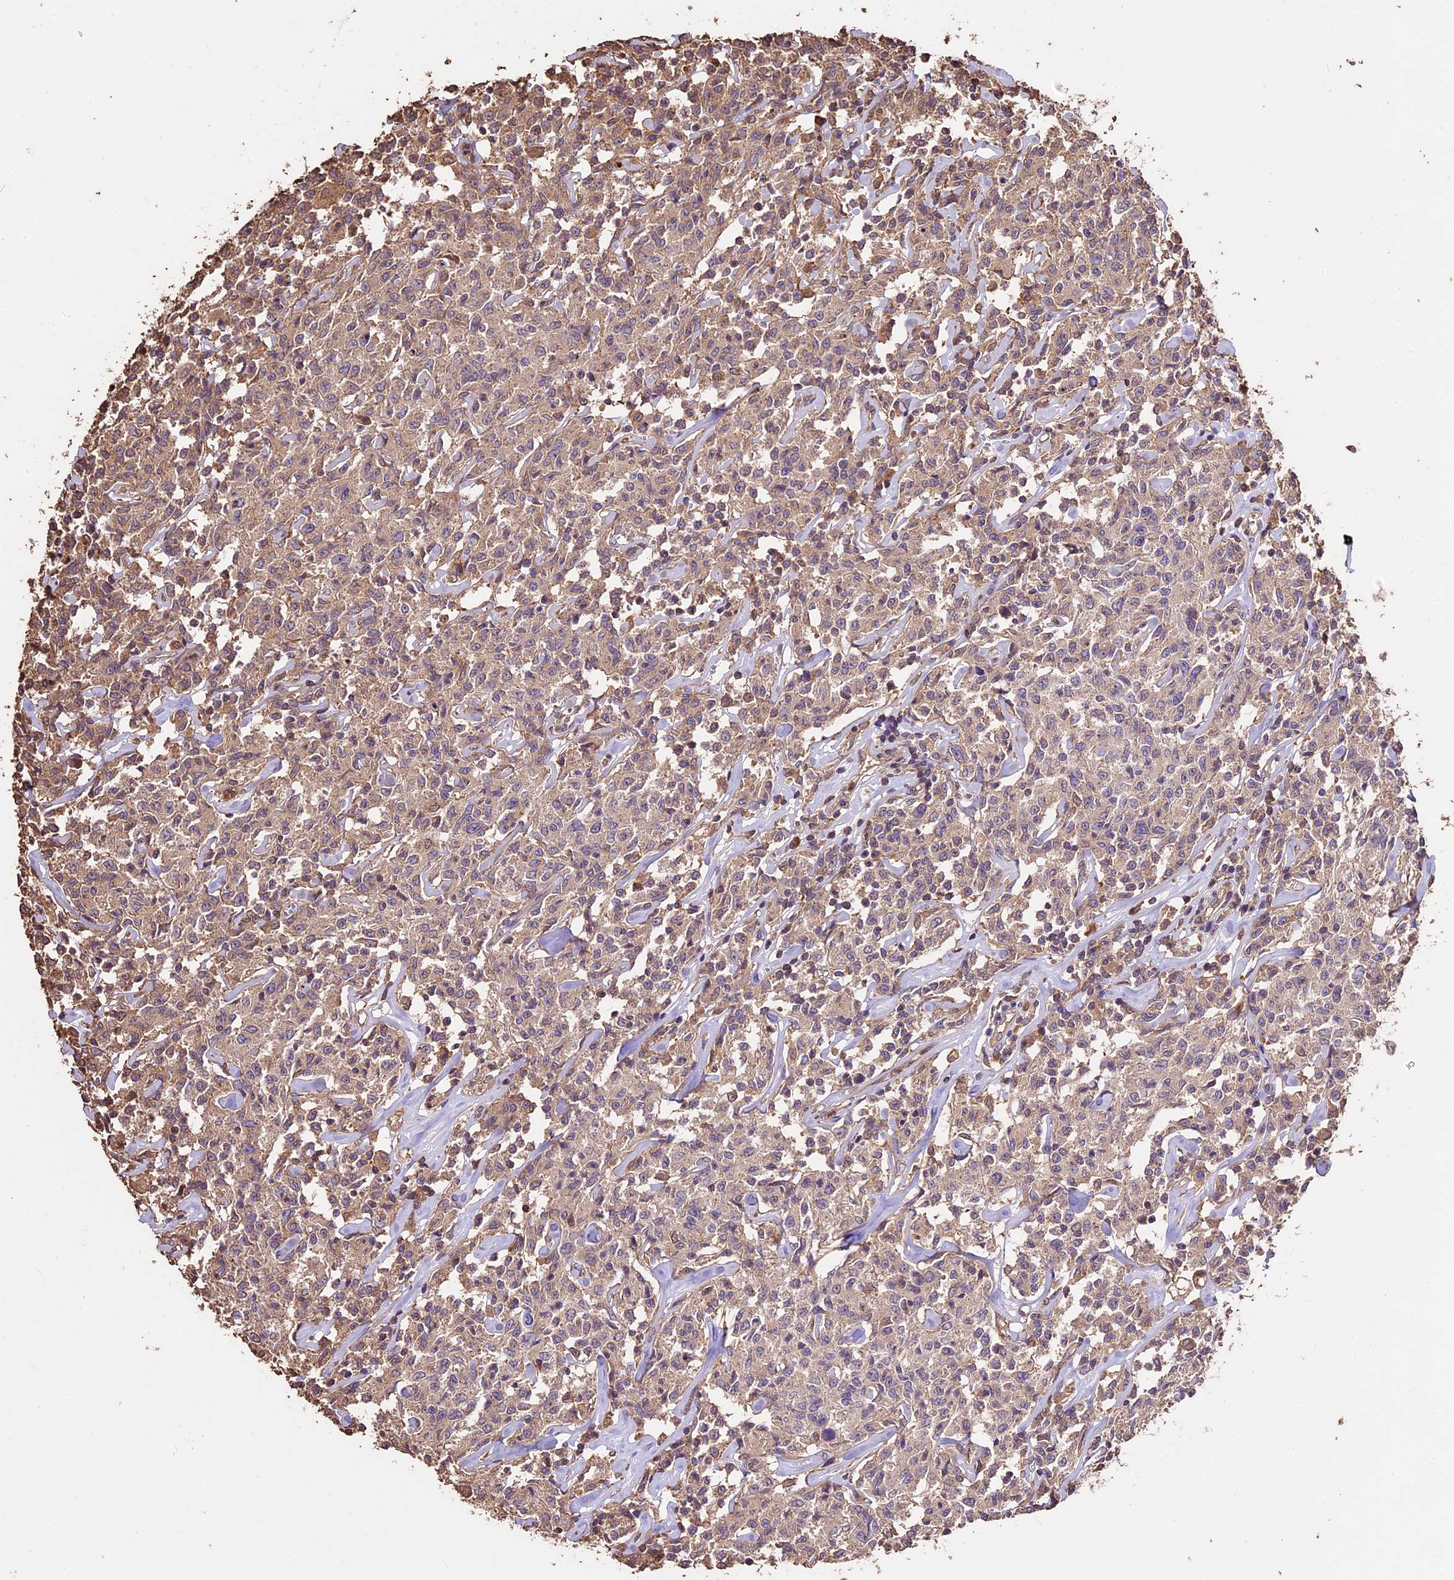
{"staining": {"intensity": "weak", "quantity": ">75%", "location": "cytoplasmic/membranous"}, "tissue": "lymphoma", "cell_type": "Tumor cells", "image_type": "cancer", "snomed": [{"axis": "morphology", "description": "Malignant lymphoma, non-Hodgkin's type, Low grade"}, {"axis": "topography", "description": "Small intestine"}], "caption": "Lymphoma stained with DAB immunohistochemistry shows low levels of weak cytoplasmic/membranous expression in about >75% of tumor cells. The staining was performed using DAB (3,3'-diaminobenzidine) to visualize the protein expression in brown, while the nuclei were stained in blue with hematoxylin (Magnification: 20x).", "gene": "CRLF1", "patient": {"sex": "female", "age": 59}}